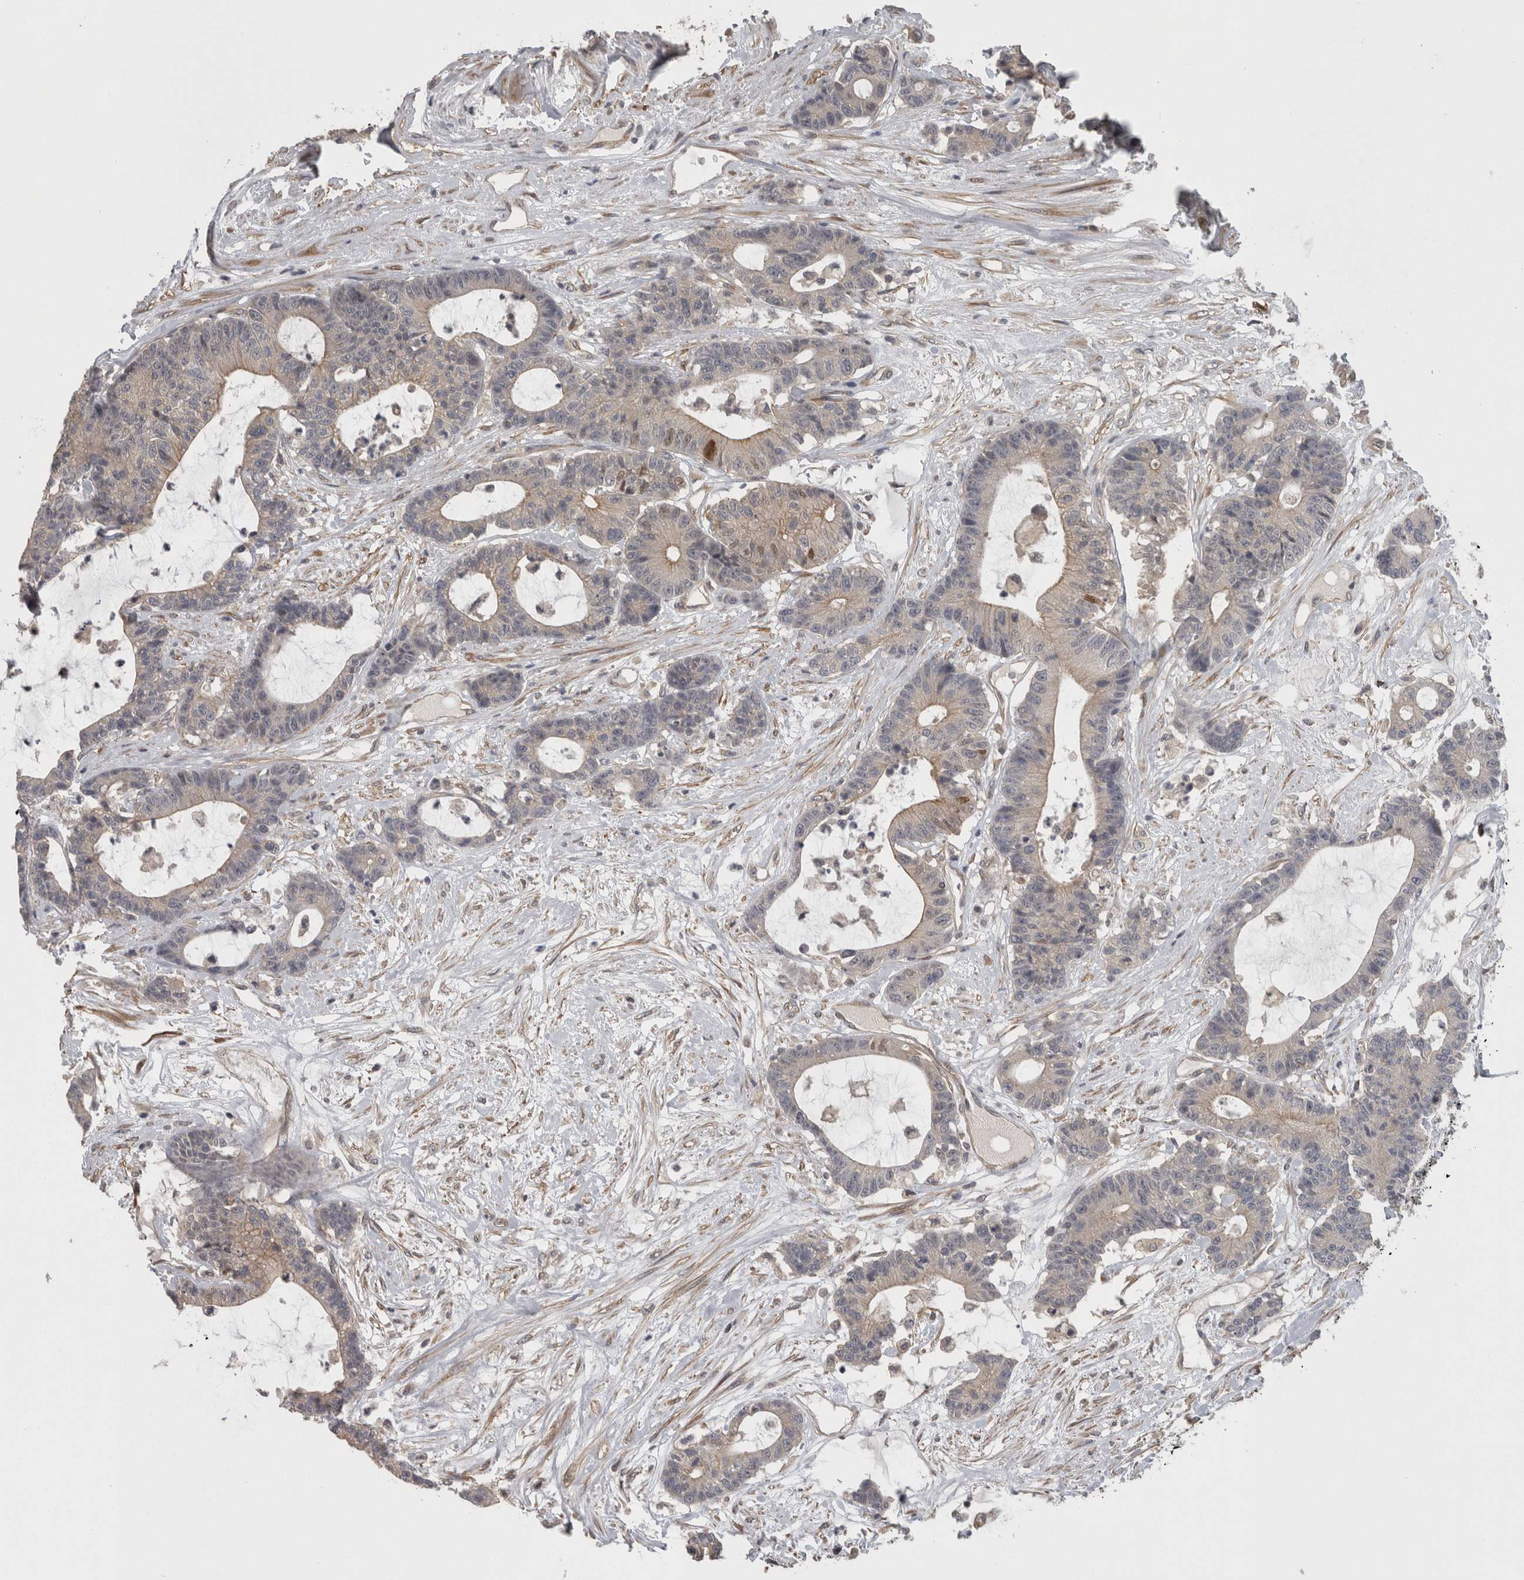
{"staining": {"intensity": "moderate", "quantity": "<25%", "location": "nuclear"}, "tissue": "colorectal cancer", "cell_type": "Tumor cells", "image_type": "cancer", "snomed": [{"axis": "morphology", "description": "Adenocarcinoma, NOS"}, {"axis": "topography", "description": "Colon"}], "caption": "High-magnification brightfield microscopy of colorectal cancer (adenocarcinoma) stained with DAB (3,3'-diaminobenzidine) (brown) and counterstained with hematoxylin (blue). tumor cells exhibit moderate nuclear staining is appreciated in about<25% of cells.", "gene": "RMDN1", "patient": {"sex": "female", "age": 84}}